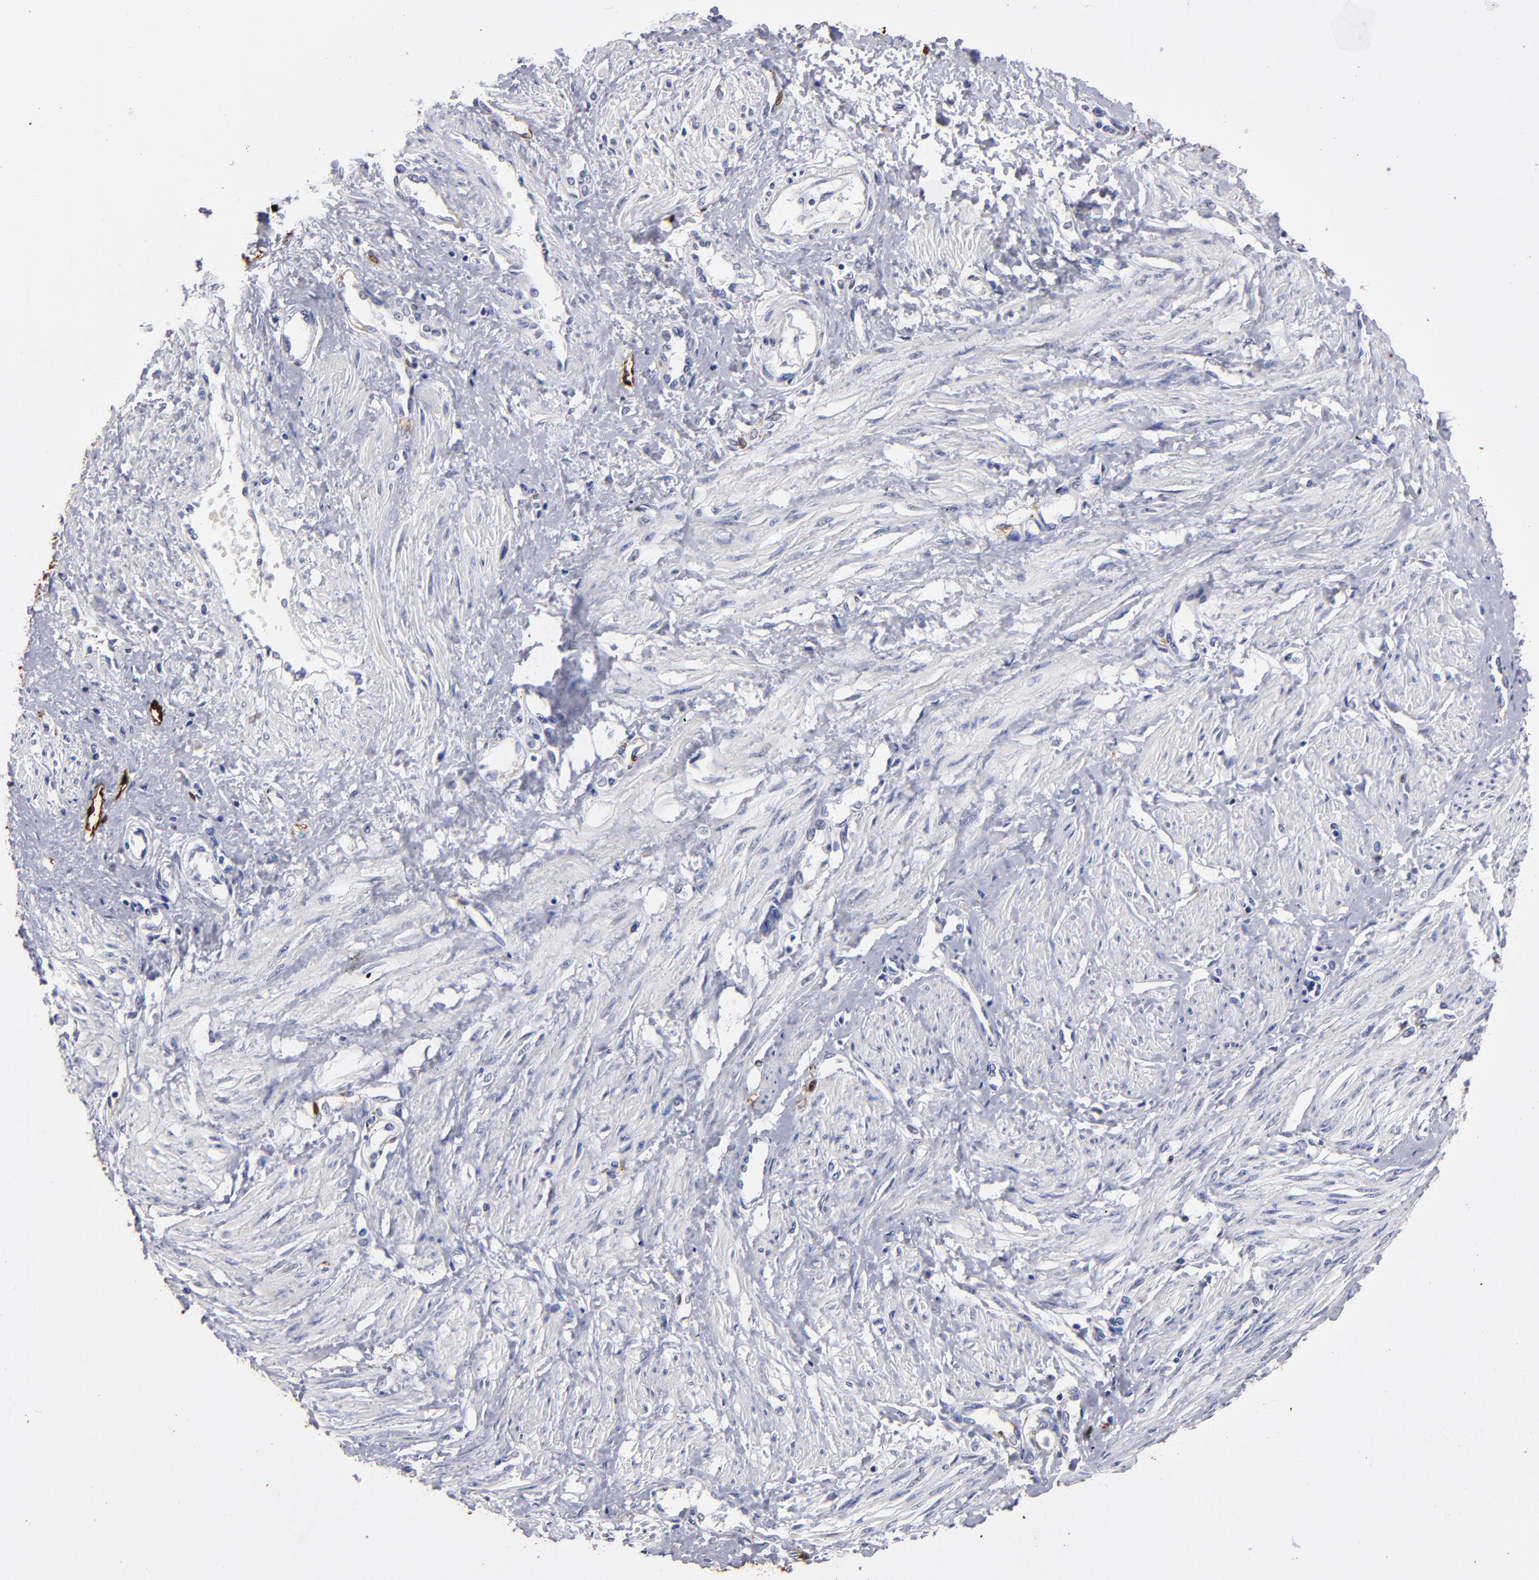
{"staining": {"intensity": "negative", "quantity": "none", "location": "none"}, "tissue": "smooth muscle", "cell_type": "Smooth muscle cells", "image_type": "normal", "snomed": [{"axis": "morphology", "description": "Normal tissue, NOS"}, {"axis": "topography", "description": "Smooth muscle"}, {"axis": "topography", "description": "Uterus"}], "caption": "High power microscopy photomicrograph of an immunohistochemistry image of unremarkable smooth muscle, revealing no significant expression in smooth muscle cells.", "gene": "FABP4", "patient": {"sex": "female", "age": 39}}